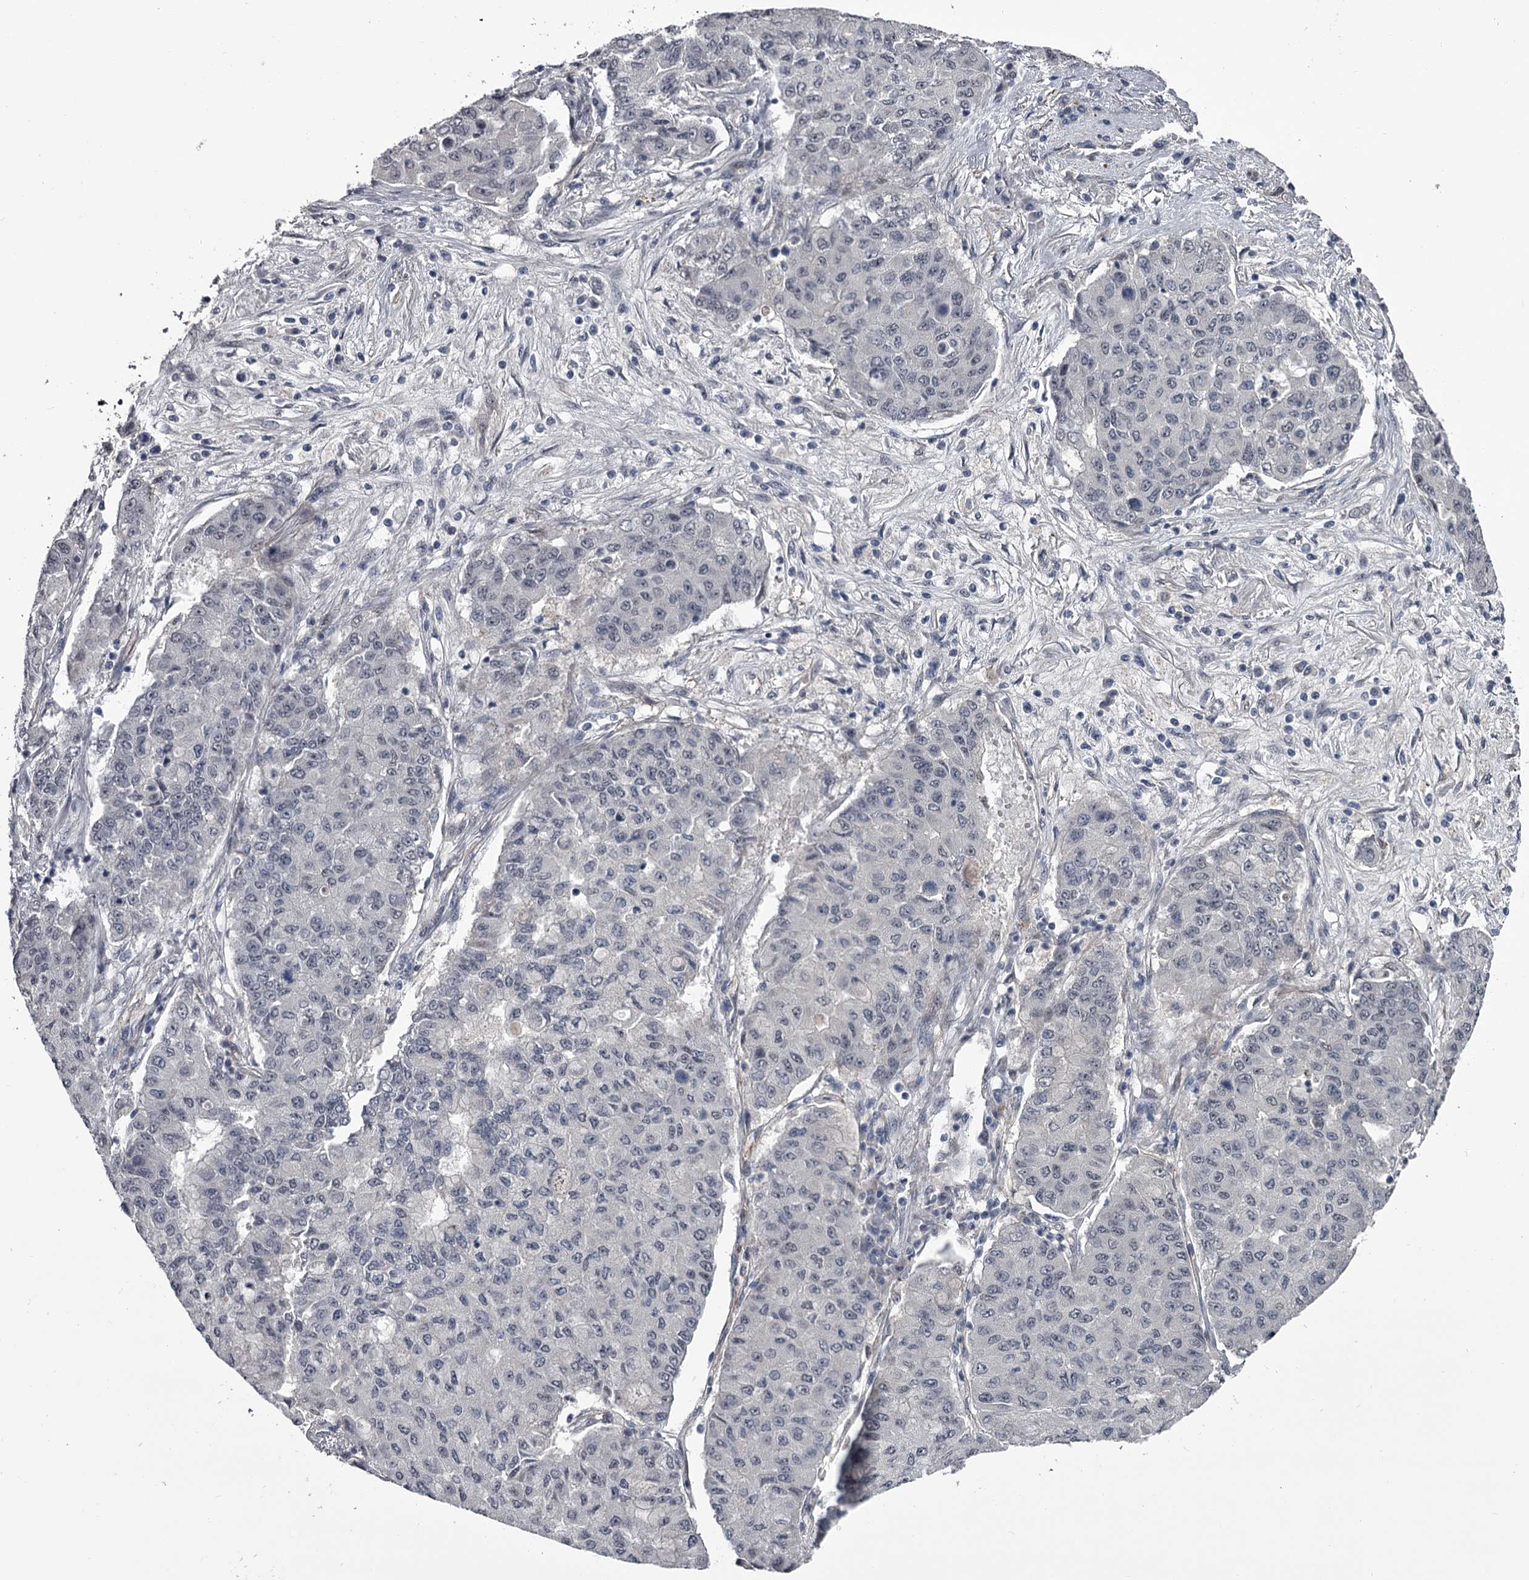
{"staining": {"intensity": "negative", "quantity": "none", "location": "none"}, "tissue": "lung cancer", "cell_type": "Tumor cells", "image_type": "cancer", "snomed": [{"axis": "morphology", "description": "Squamous cell carcinoma, NOS"}, {"axis": "topography", "description": "Lung"}], "caption": "High power microscopy histopathology image of an immunohistochemistry histopathology image of squamous cell carcinoma (lung), revealing no significant positivity in tumor cells.", "gene": "PRPF40B", "patient": {"sex": "male", "age": 74}}